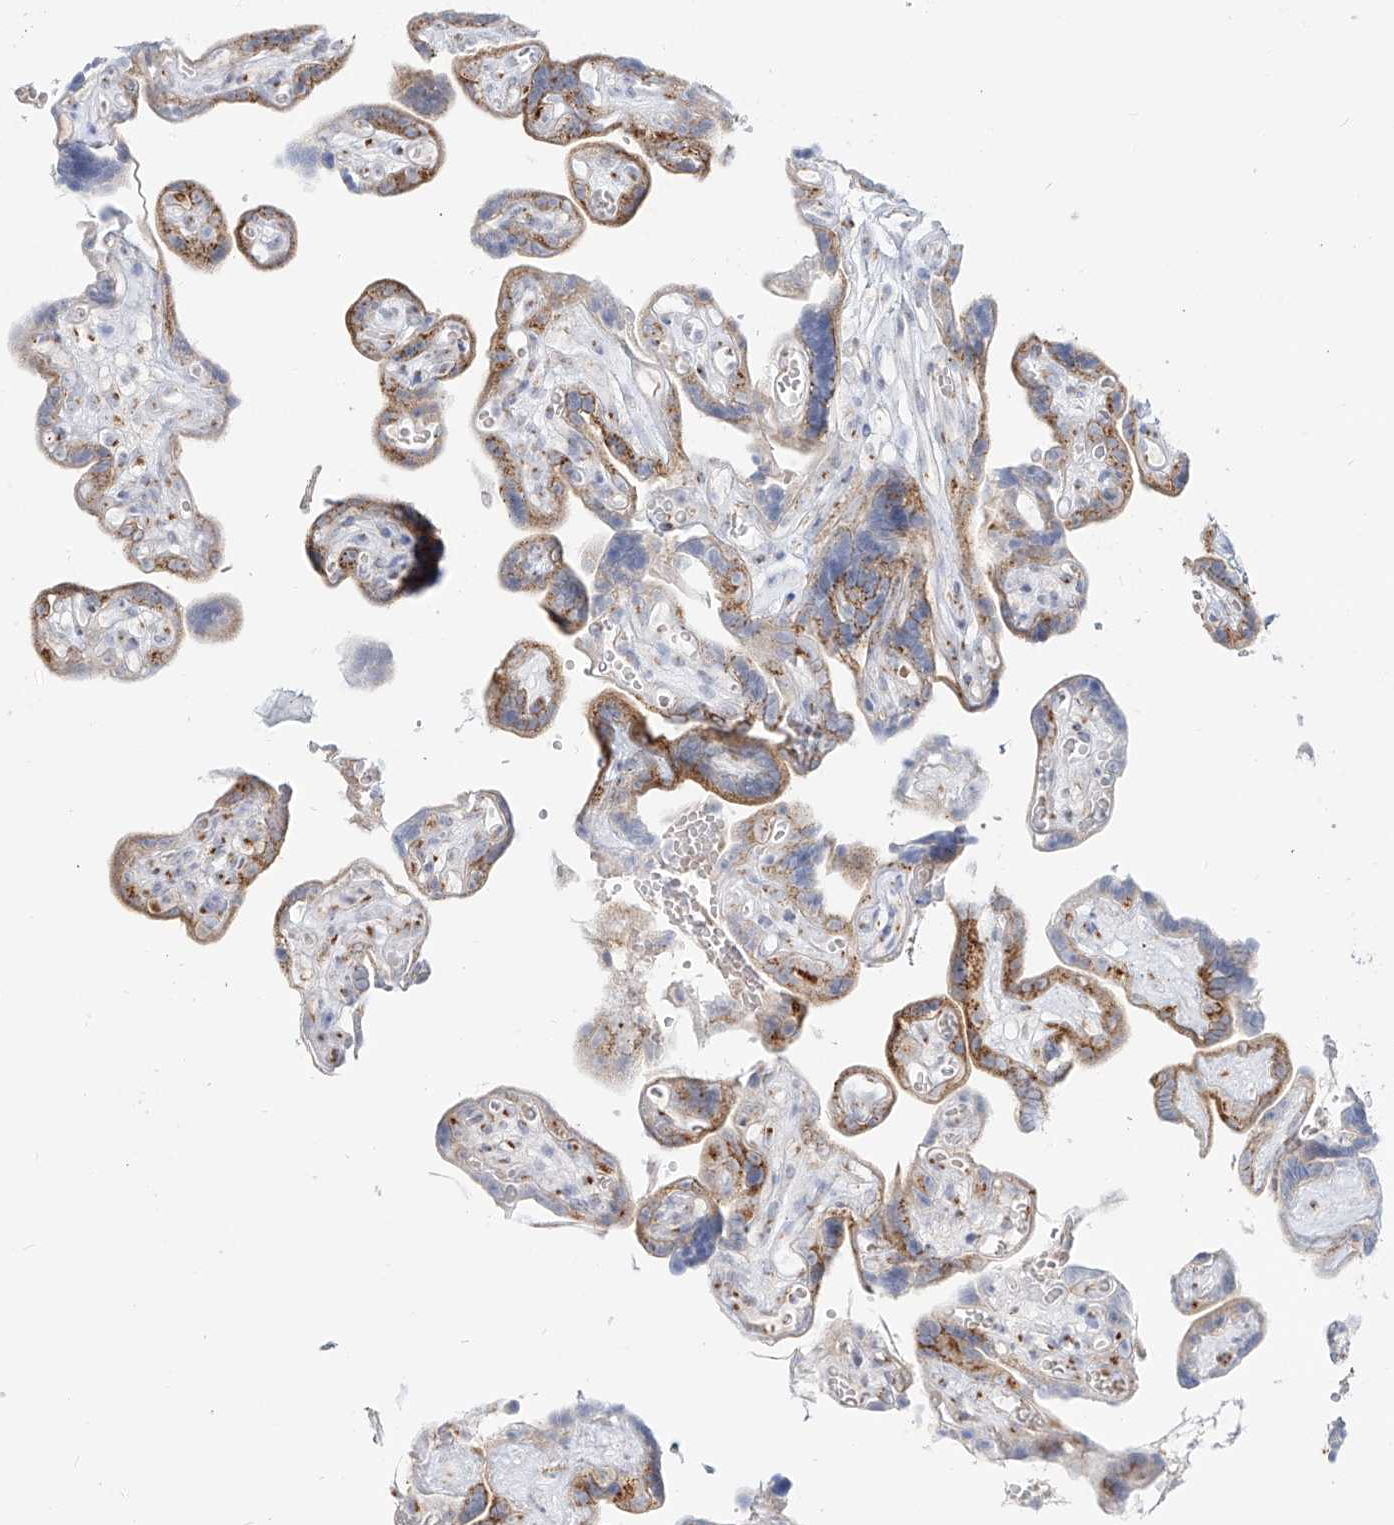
{"staining": {"intensity": "moderate", "quantity": "25%-75%", "location": "cytoplasmic/membranous"}, "tissue": "placenta", "cell_type": "Decidual cells", "image_type": "normal", "snomed": [{"axis": "morphology", "description": "Normal tissue, NOS"}, {"axis": "topography", "description": "Placenta"}], "caption": "IHC of normal placenta displays medium levels of moderate cytoplasmic/membranous expression in approximately 25%-75% of decidual cells.", "gene": "BSDC1", "patient": {"sex": "female", "age": 30}}